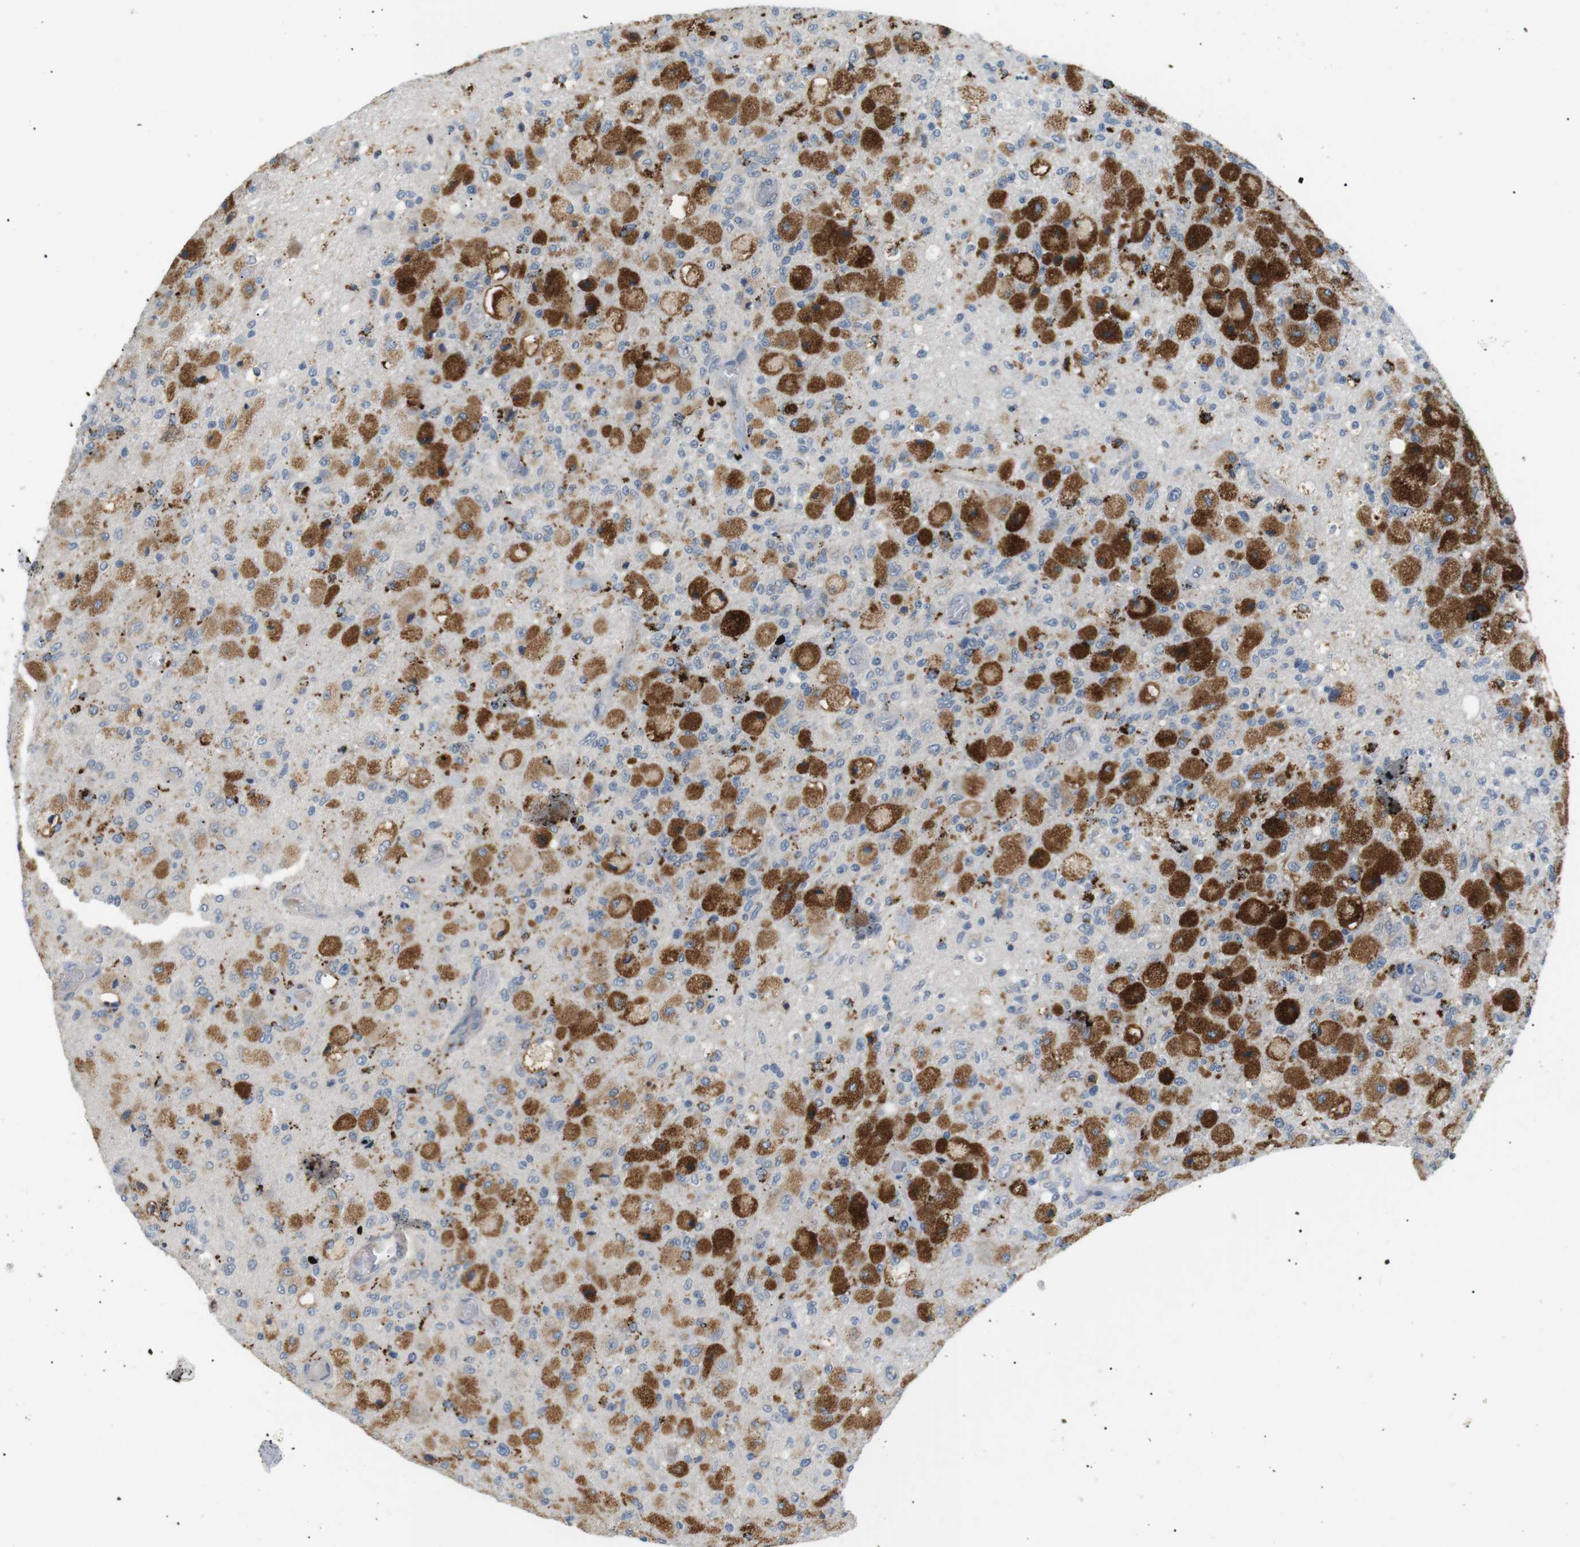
{"staining": {"intensity": "strong", "quantity": "25%-75%", "location": "cytoplasmic/membranous"}, "tissue": "glioma", "cell_type": "Tumor cells", "image_type": "cancer", "snomed": [{"axis": "morphology", "description": "Normal tissue, NOS"}, {"axis": "morphology", "description": "Glioma, malignant, High grade"}, {"axis": "topography", "description": "Cerebral cortex"}], "caption": "Approximately 25%-75% of tumor cells in malignant high-grade glioma demonstrate strong cytoplasmic/membranous protein expression as visualized by brown immunohistochemical staining.", "gene": "B4GALNT2", "patient": {"sex": "male", "age": 77}}